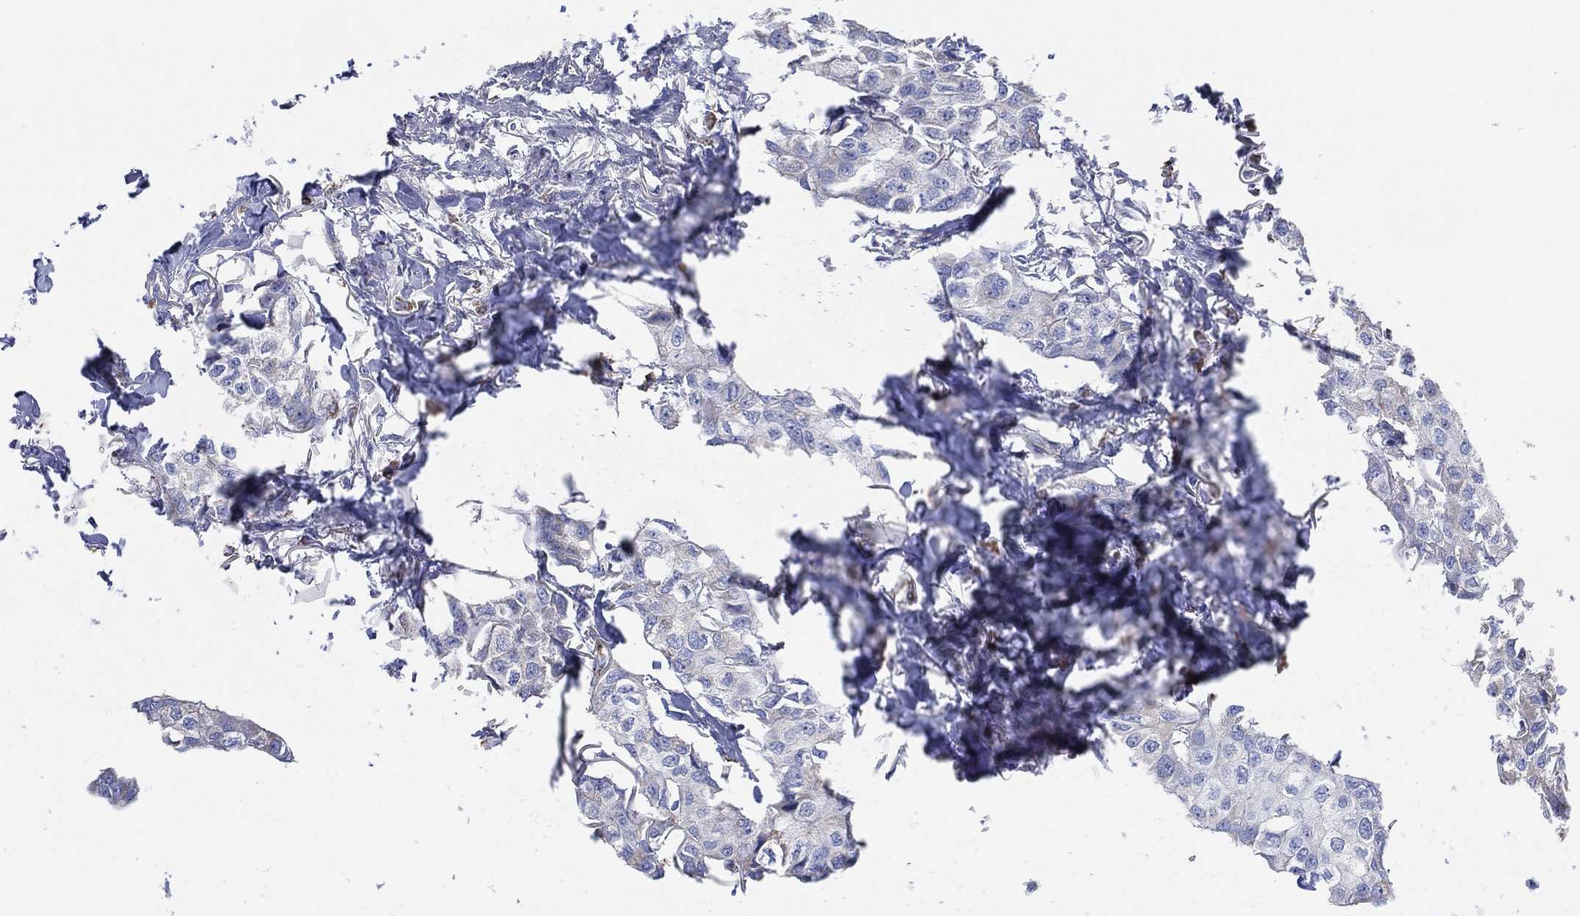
{"staining": {"intensity": "negative", "quantity": "none", "location": "none"}, "tissue": "breast cancer", "cell_type": "Tumor cells", "image_type": "cancer", "snomed": [{"axis": "morphology", "description": "Duct carcinoma"}, {"axis": "topography", "description": "Breast"}], "caption": "DAB (3,3'-diaminobenzidine) immunohistochemical staining of human breast cancer demonstrates no significant expression in tumor cells. The staining is performed using DAB (3,3'-diaminobenzidine) brown chromogen with nuclei counter-stained in using hematoxylin.", "gene": "CFTR", "patient": {"sex": "female", "age": 80}}